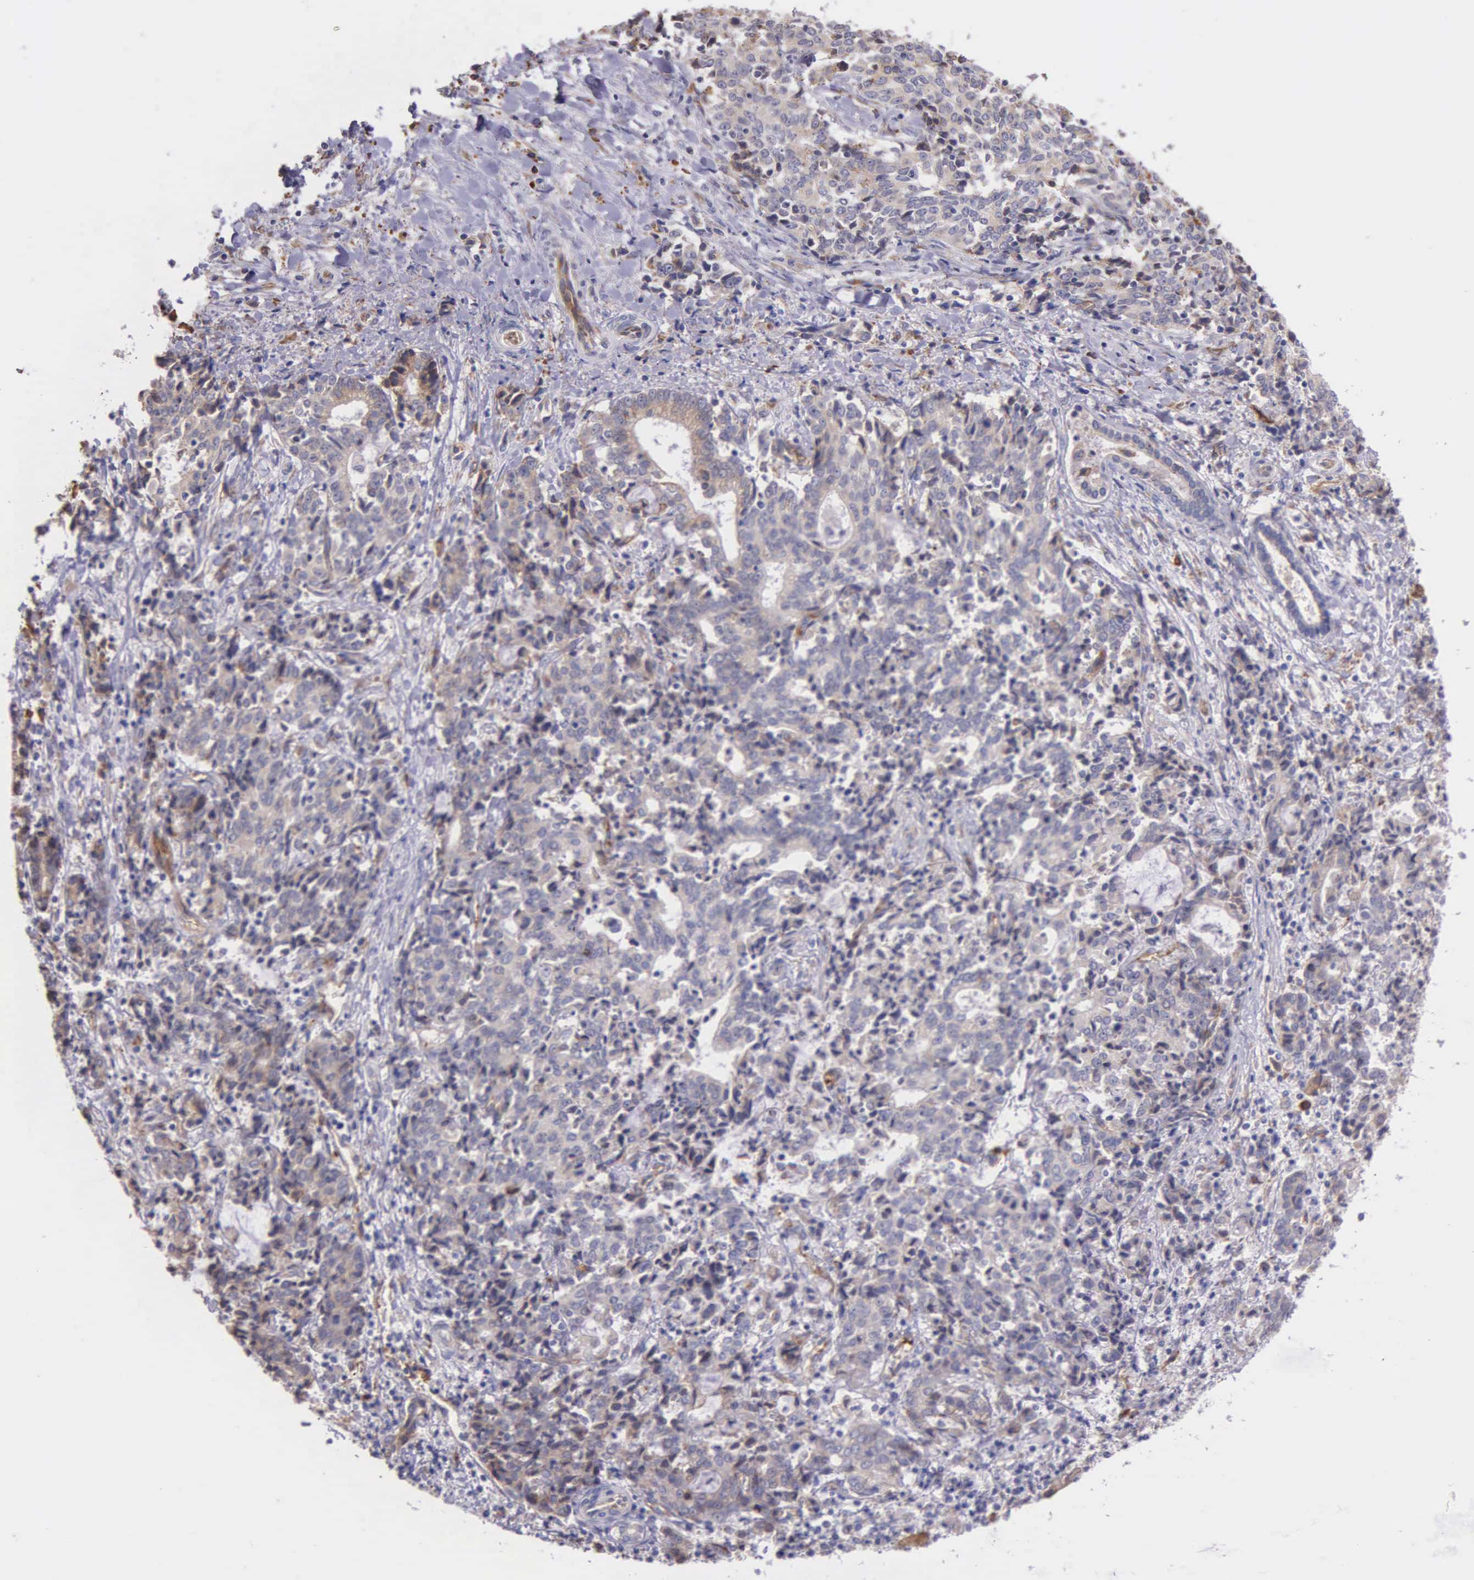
{"staining": {"intensity": "weak", "quantity": "25%-75%", "location": "cytoplasmic/membranous"}, "tissue": "liver cancer", "cell_type": "Tumor cells", "image_type": "cancer", "snomed": [{"axis": "morphology", "description": "Cholangiocarcinoma"}, {"axis": "topography", "description": "Liver"}], "caption": "Liver cancer stained with a protein marker shows weak staining in tumor cells.", "gene": "ZC3H12B", "patient": {"sex": "male", "age": 57}}